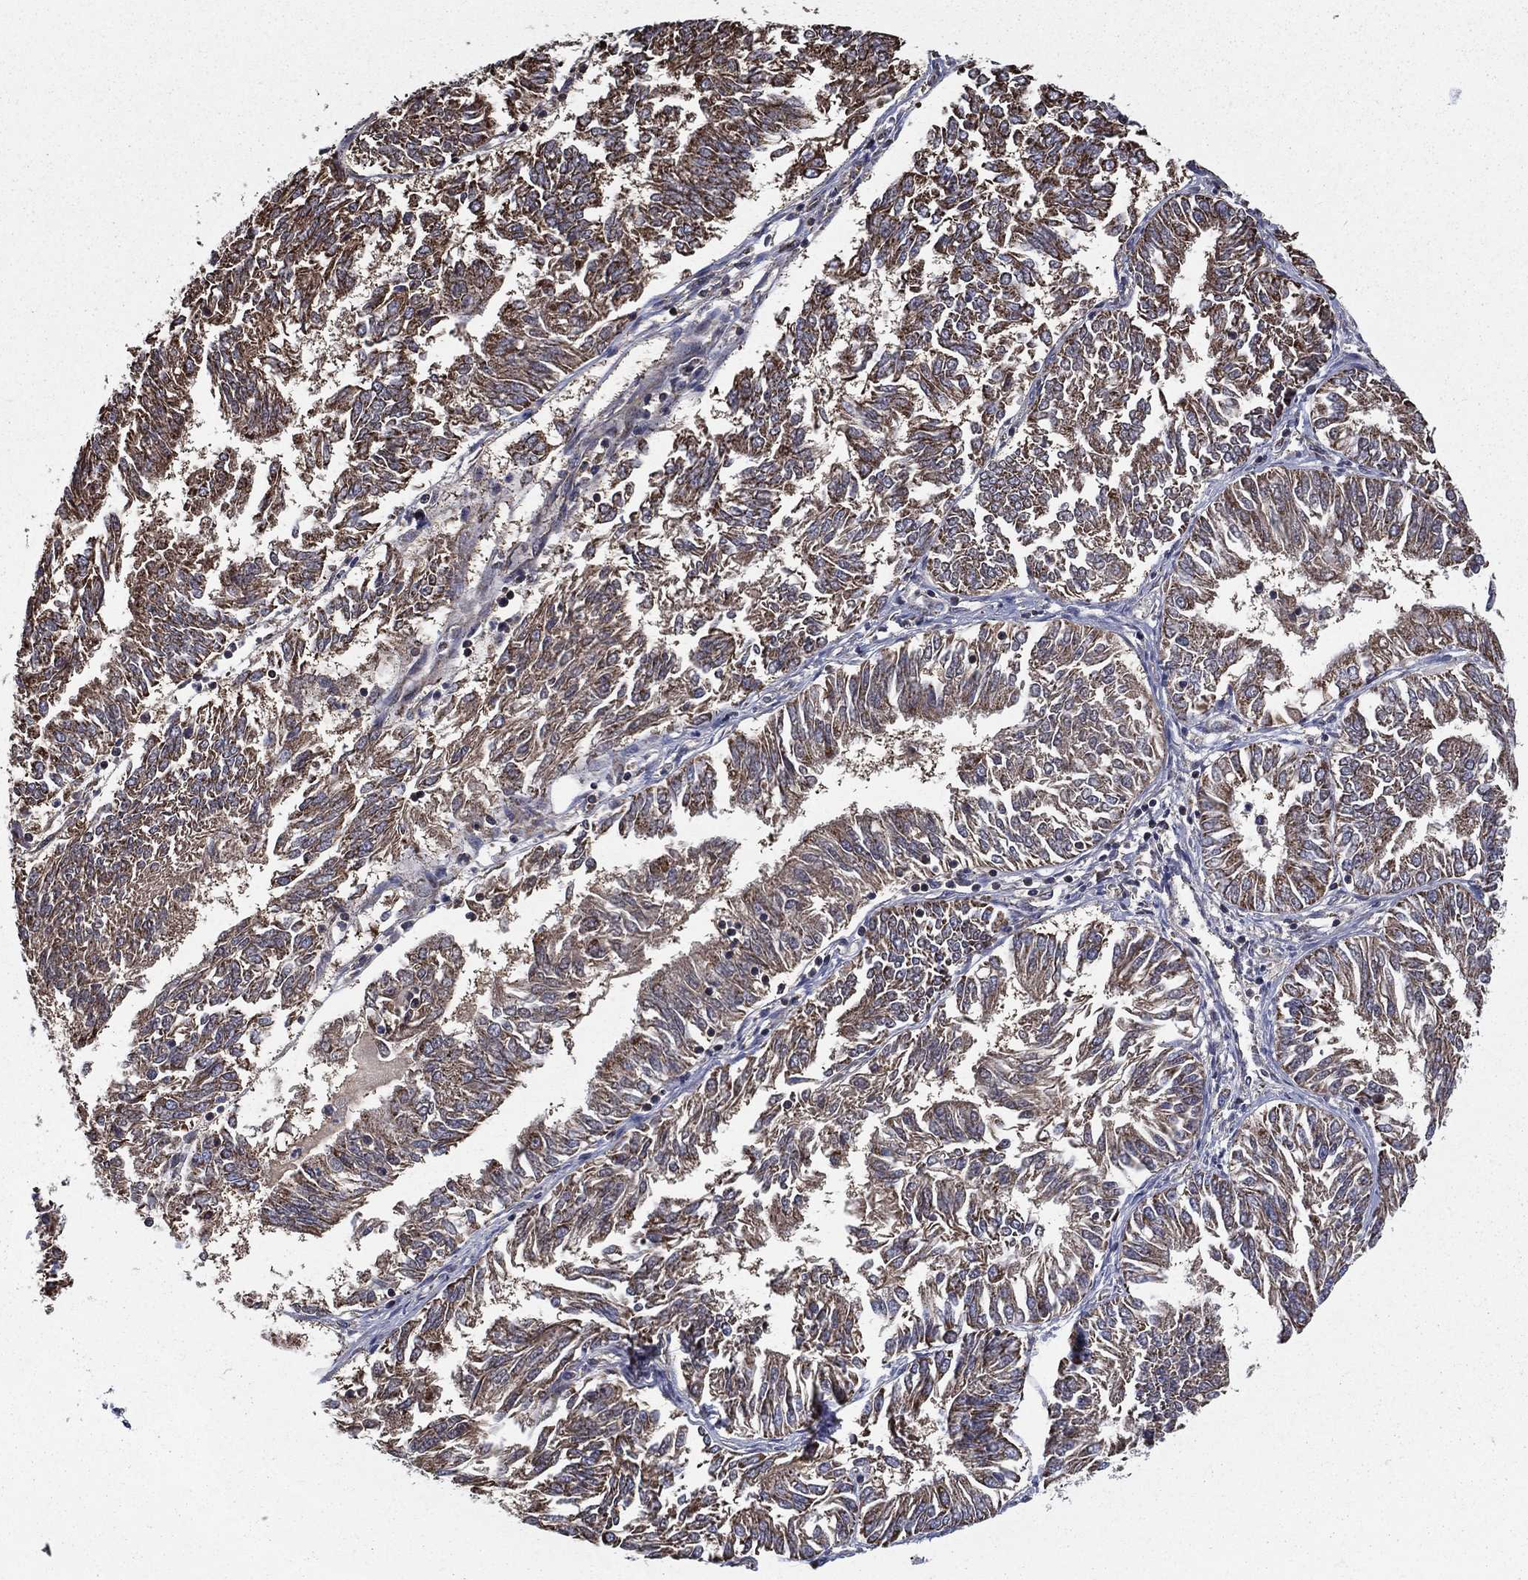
{"staining": {"intensity": "moderate", "quantity": "25%-75%", "location": "cytoplasmic/membranous"}, "tissue": "endometrial cancer", "cell_type": "Tumor cells", "image_type": "cancer", "snomed": [{"axis": "morphology", "description": "Adenocarcinoma, NOS"}, {"axis": "topography", "description": "Endometrium"}], "caption": "Protein expression analysis of endometrial adenocarcinoma demonstrates moderate cytoplasmic/membranous positivity in approximately 25%-75% of tumor cells.", "gene": "RIGI", "patient": {"sex": "female", "age": 58}}